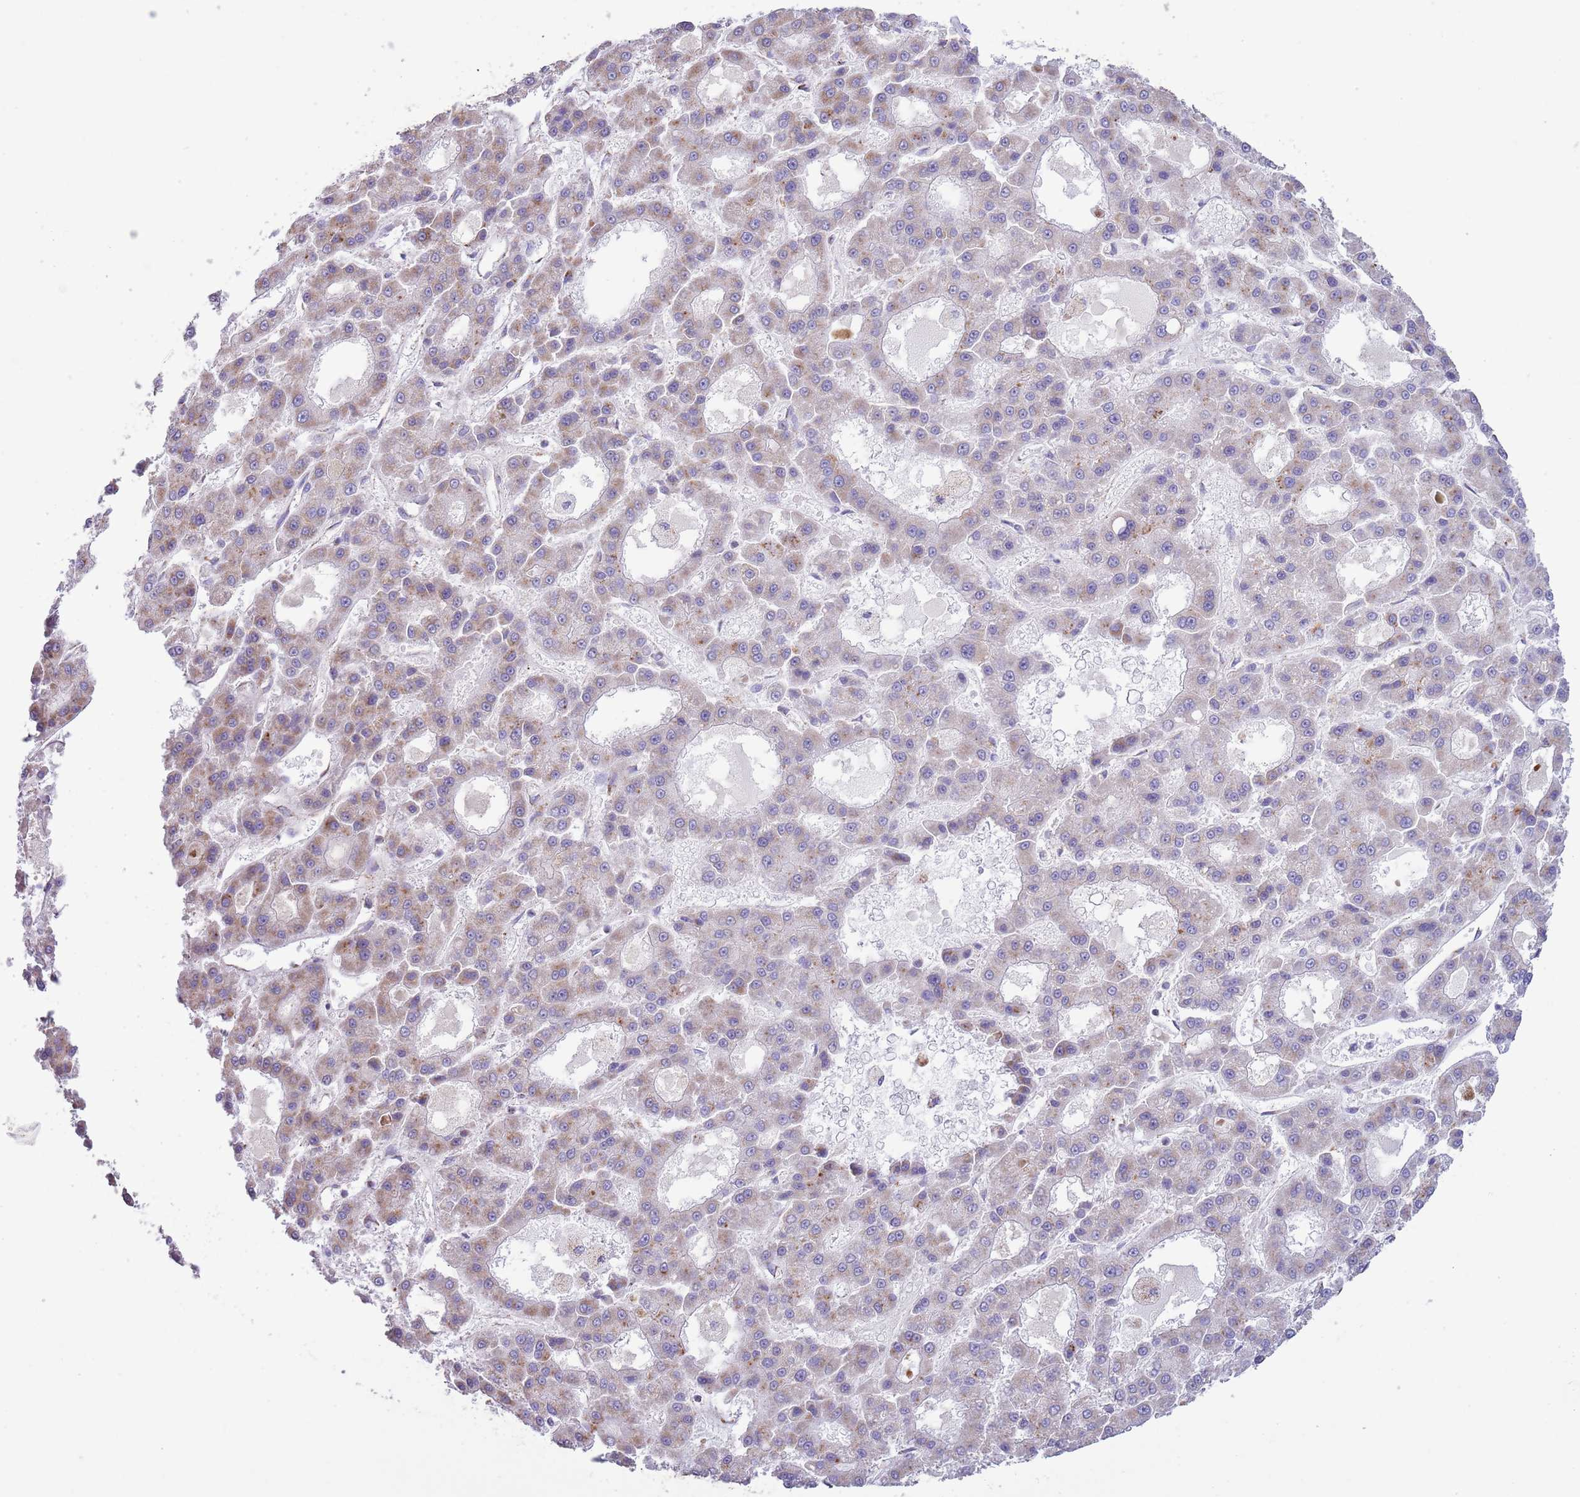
{"staining": {"intensity": "weak", "quantity": "25%-75%", "location": "cytoplasmic/membranous"}, "tissue": "liver cancer", "cell_type": "Tumor cells", "image_type": "cancer", "snomed": [{"axis": "morphology", "description": "Carcinoma, Hepatocellular, NOS"}, {"axis": "topography", "description": "Liver"}], "caption": "The image exhibits a brown stain indicating the presence of a protein in the cytoplasmic/membranous of tumor cells in liver cancer.", "gene": "ATP6V1B1", "patient": {"sex": "male", "age": 70}}